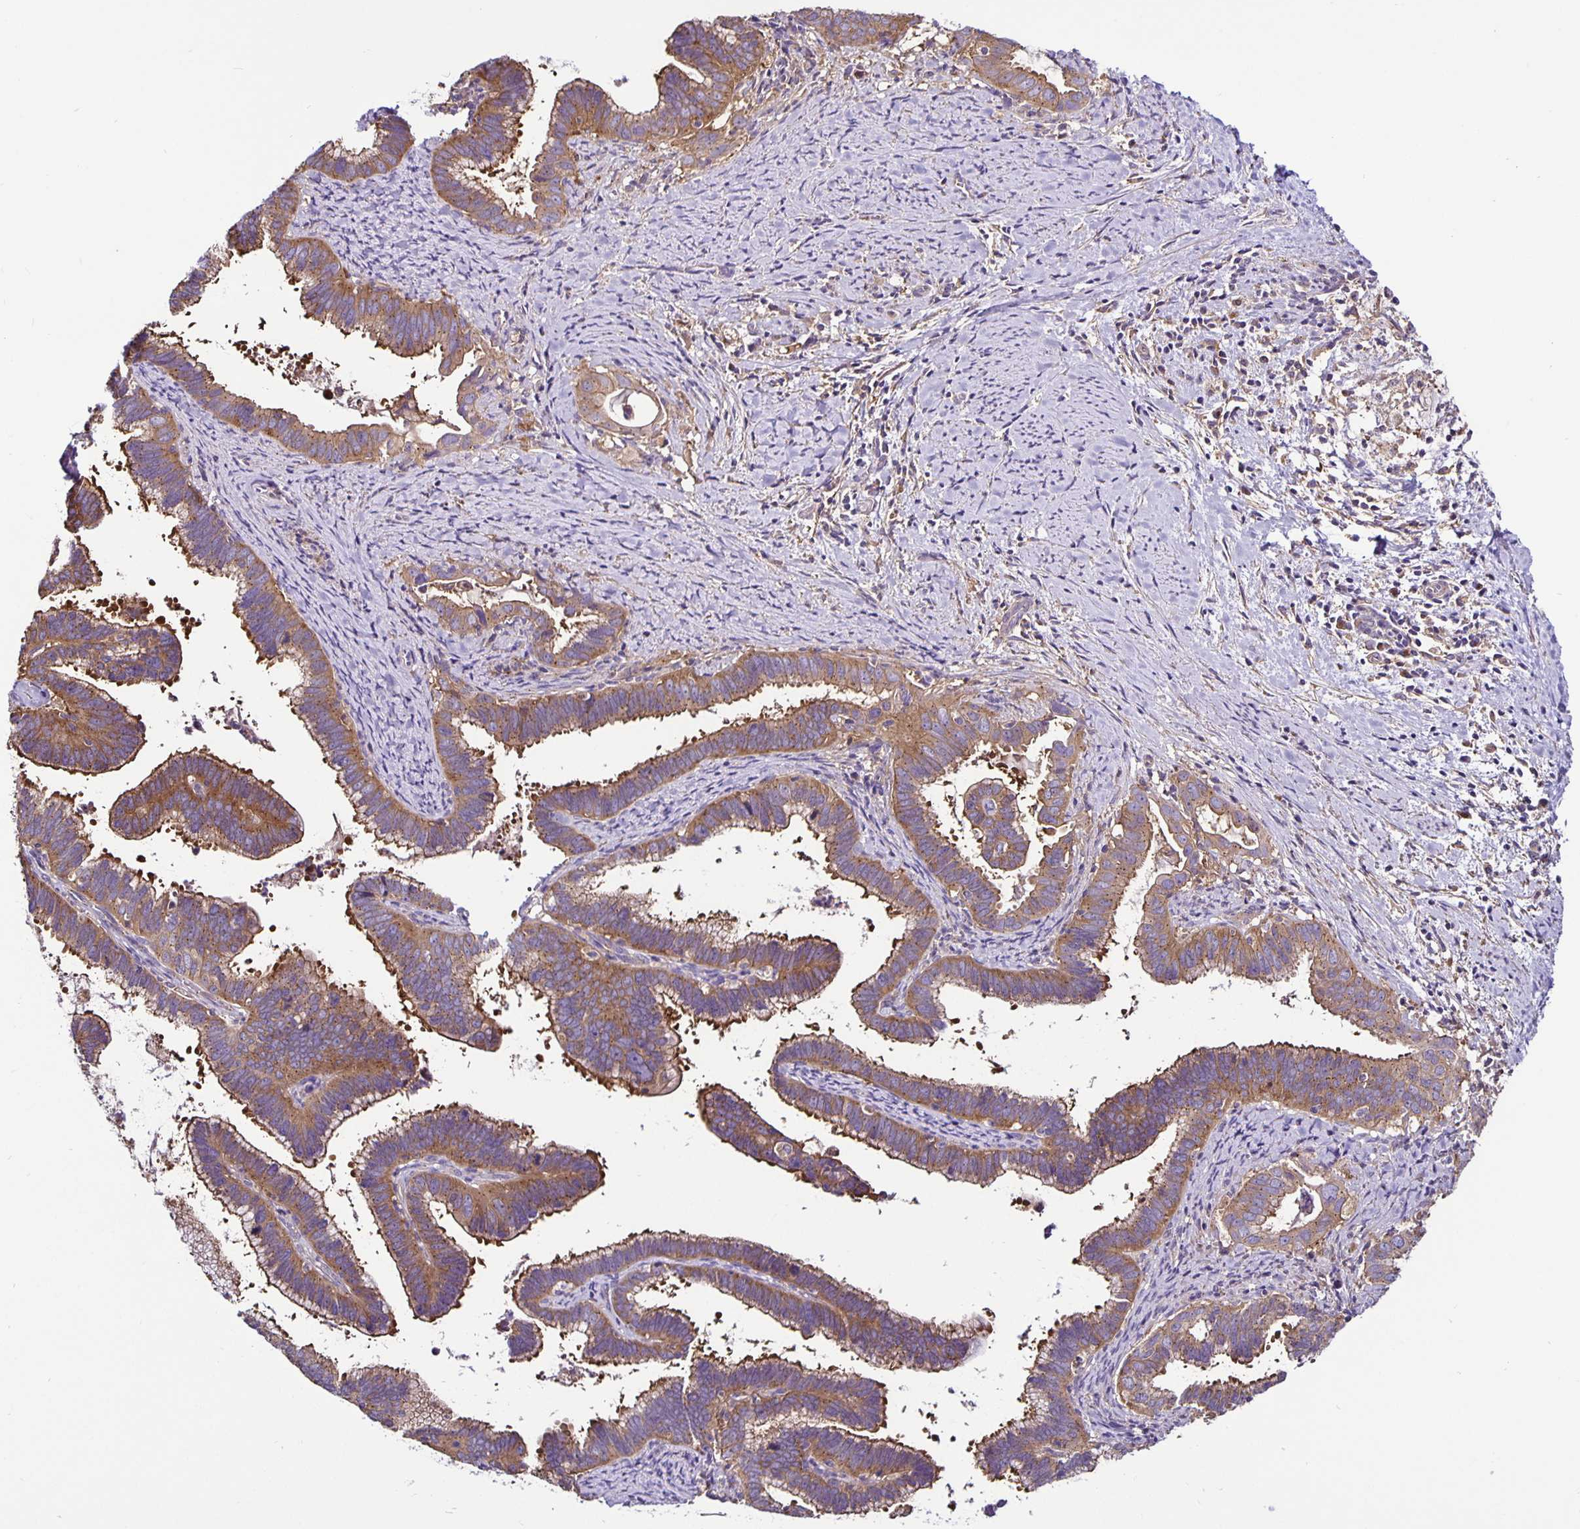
{"staining": {"intensity": "moderate", "quantity": ">75%", "location": "cytoplasmic/membranous"}, "tissue": "cervical cancer", "cell_type": "Tumor cells", "image_type": "cancer", "snomed": [{"axis": "morphology", "description": "Adenocarcinoma, NOS"}, {"axis": "topography", "description": "Cervix"}], "caption": "Protein staining of cervical adenocarcinoma tissue demonstrates moderate cytoplasmic/membranous positivity in about >75% of tumor cells.", "gene": "SNX5", "patient": {"sex": "female", "age": 61}}